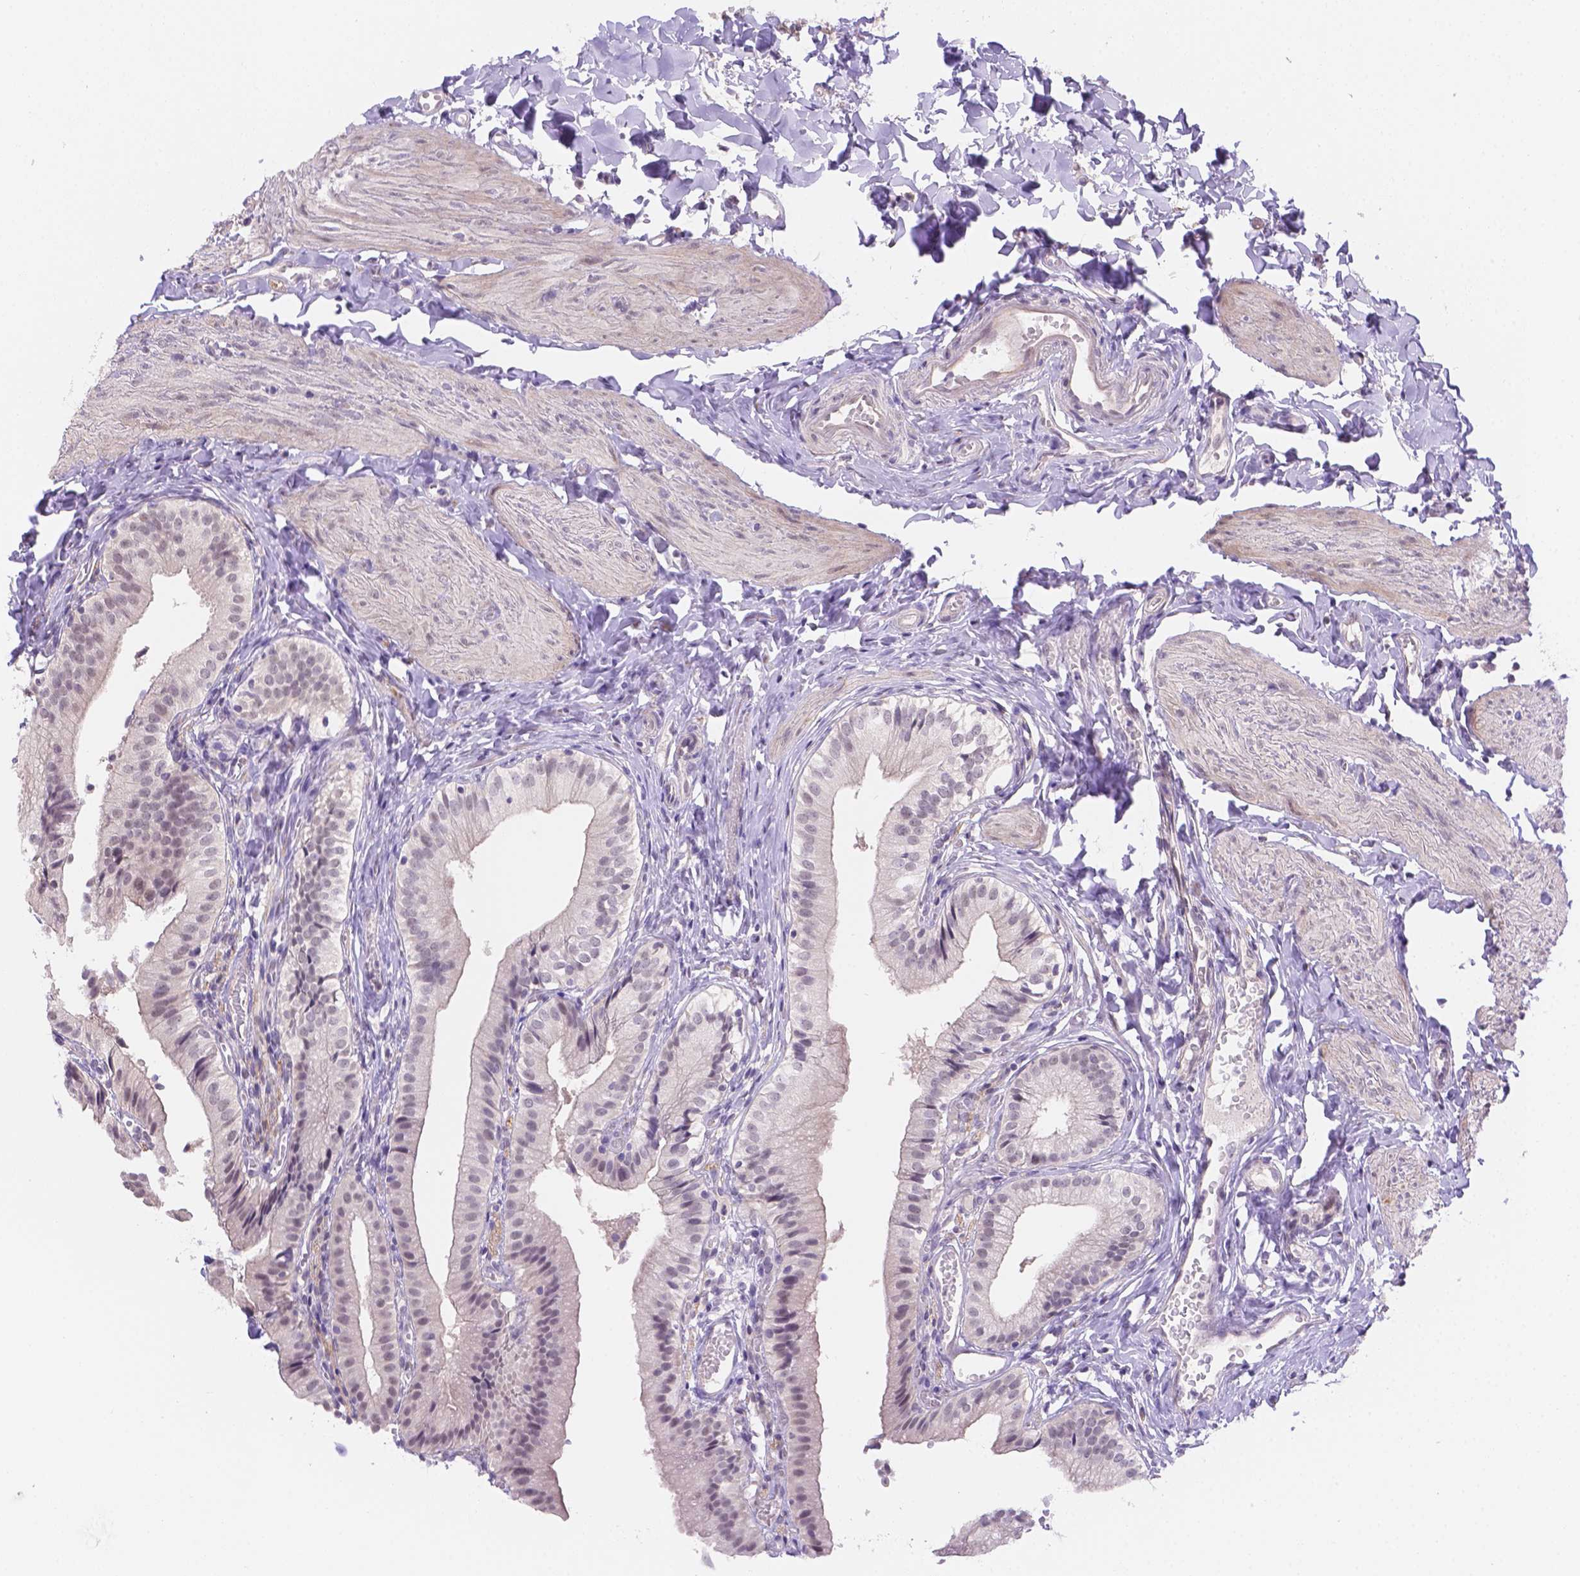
{"staining": {"intensity": "negative", "quantity": "none", "location": "none"}, "tissue": "gallbladder", "cell_type": "Glandular cells", "image_type": "normal", "snomed": [{"axis": "morphology", "description": "Normal tissue, NOS"}, {"axis": "topography", "description": "Gallbladder"}], "caption": "Benign gallbladder was stained to show a protein in brown. There is no significant positivity in glandular cells. (DAB IHC, high magnification).", "gene": "NXPE2", "patient": {"sex": "female", "age": 47}}